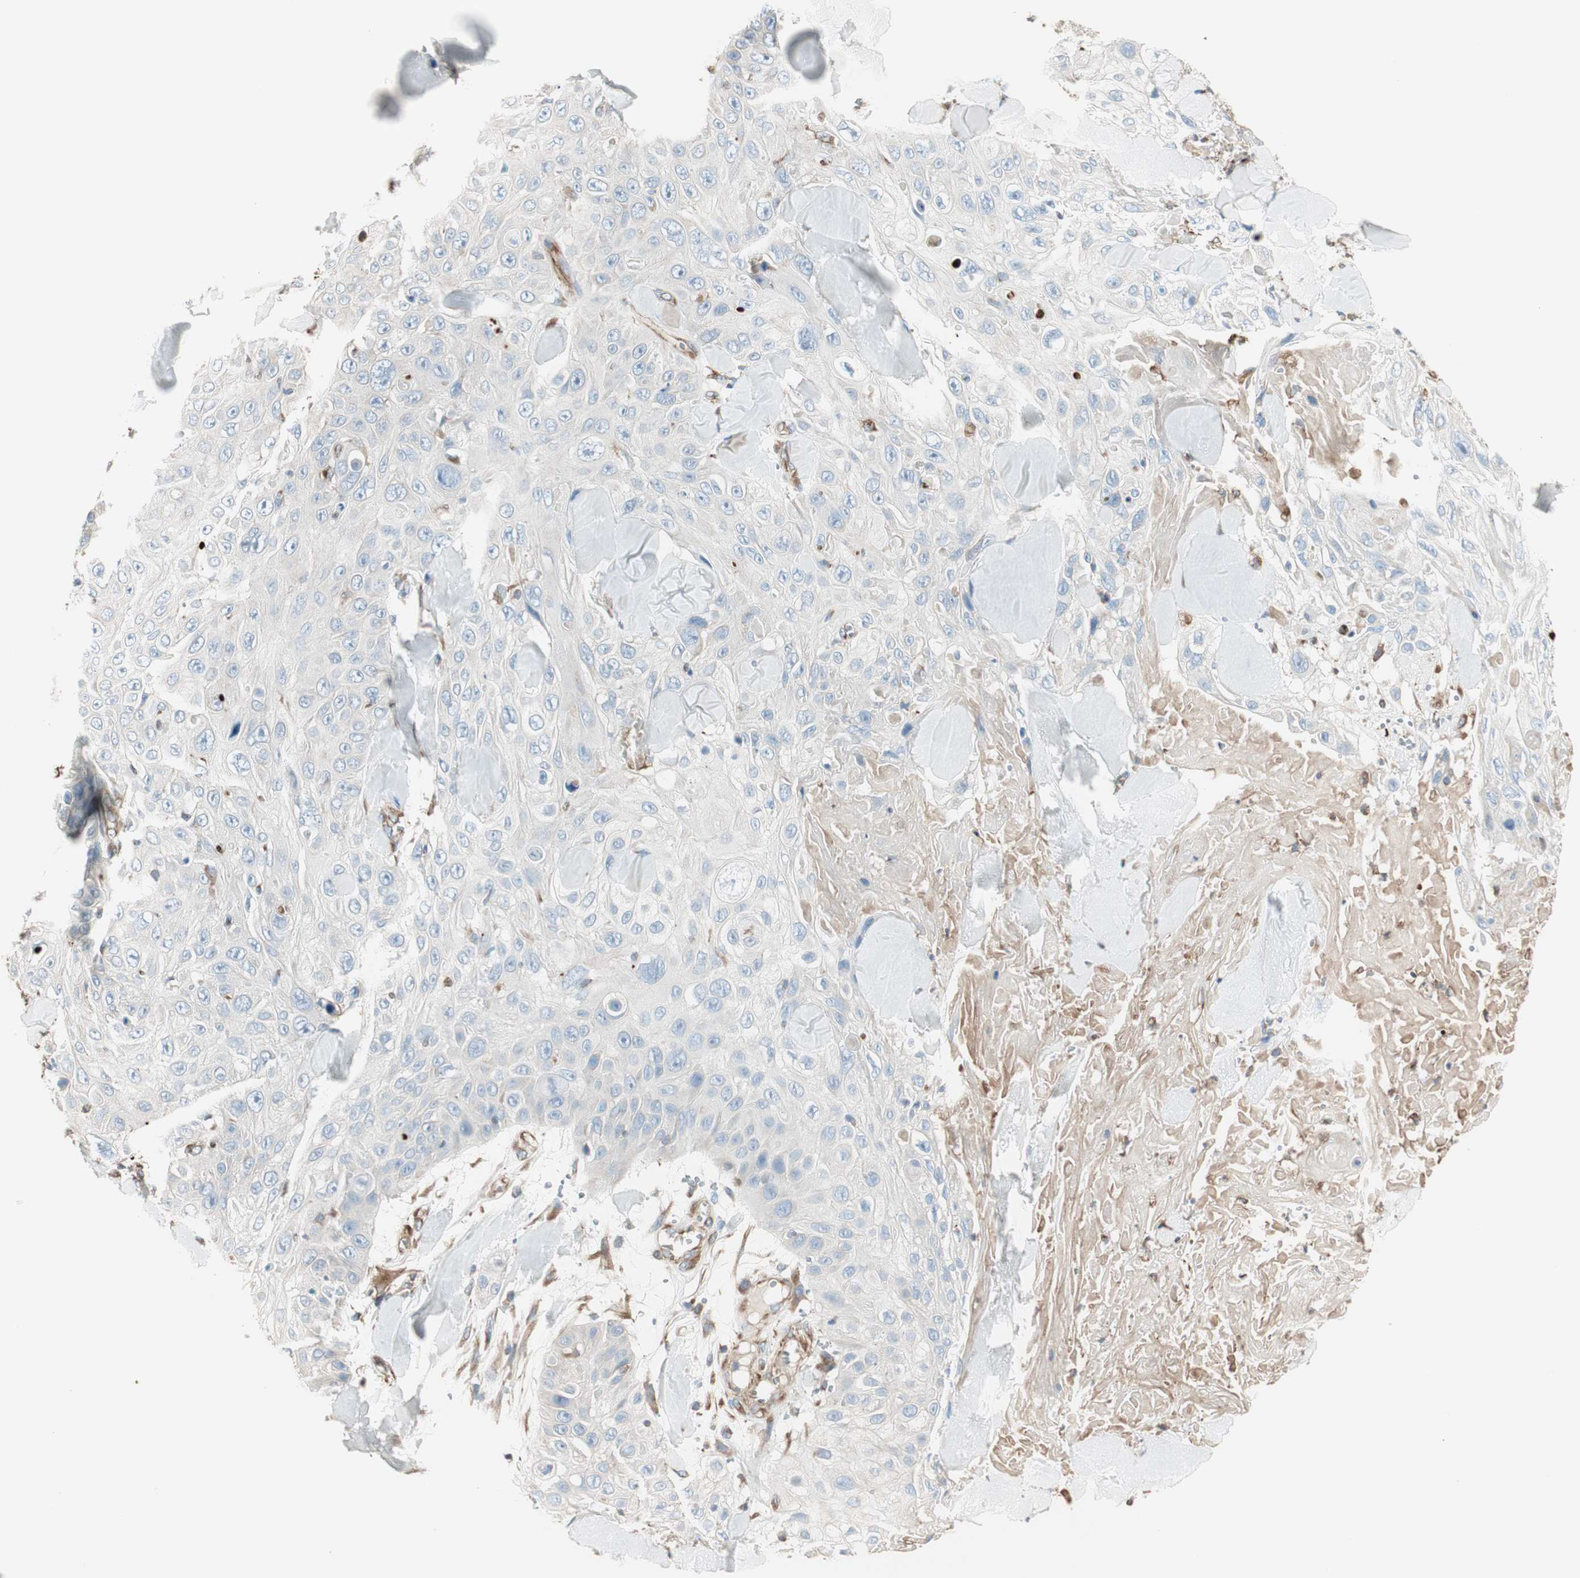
{"staining": {"intensity": "strong", "quantity": "<25%", "location": "cytoplasmic/membranous"}, "tissue": "skin cancer", "cell_type": "Tumor cells", "image_type": "cancer", "snomed": [{"axis": "morphology", "description": "Squamous cell carcinoma, NOS"}, {"axis": "topography", "description": "Skin"}], "caption": "Skin cancer (squamous cell carcinoma) stained for a protein shows strong cytoplasmic/membranous positivity in tumor cells.", "gene": "SRCIN1", "patient": {"sex": "male", "age": 86}}